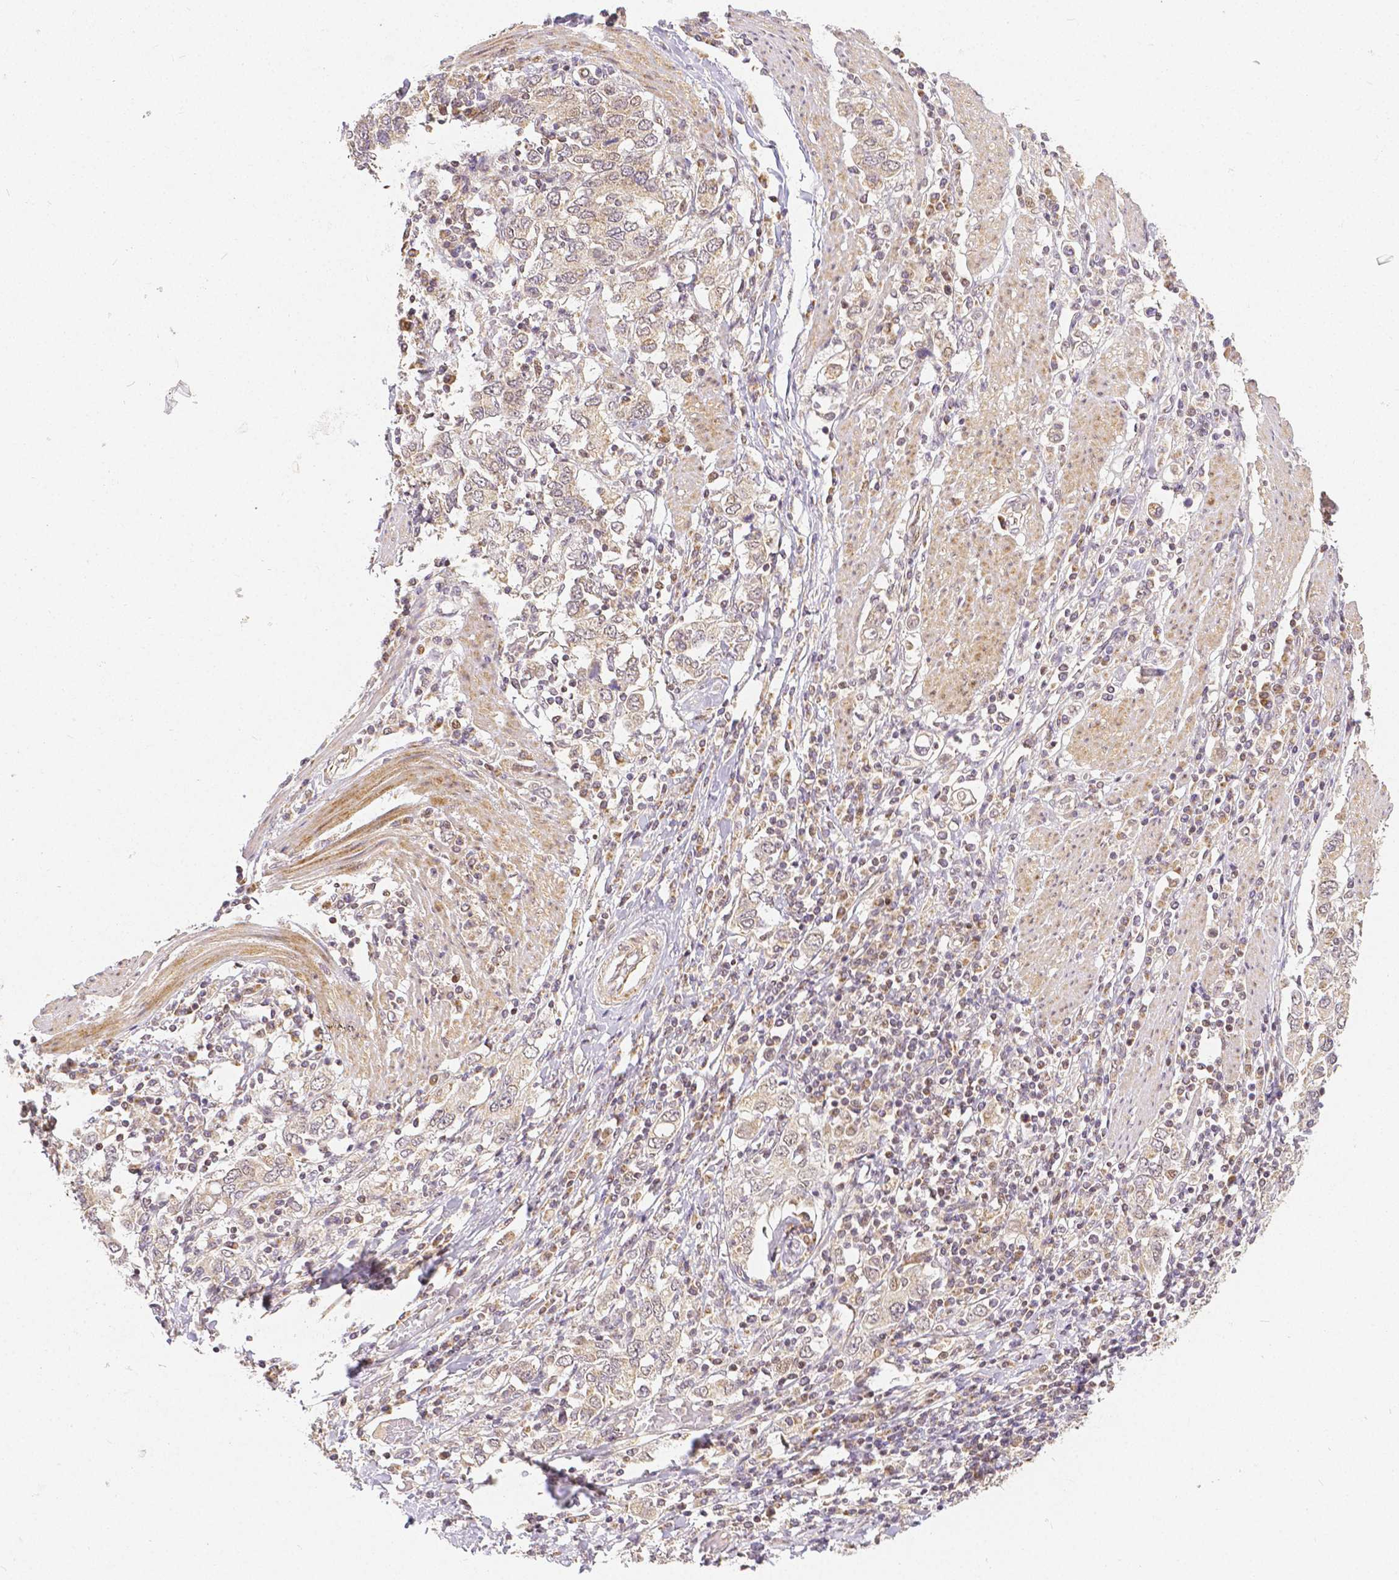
{"staining": {"intensity": "weak", "quantity": "<25%", "location": "cytoplasmic/membranous"}, "tissue": "stomach cancer", "cell_type": "Tumor cells", "image_type": "cancer", "snomed": [{"axis": "morphology", "description": "Adenocarcinoma, NOS"}, {"axis": "topography", "description": "Stomach, upper"}, {"axis": "topography", "description": "Stomach"}], "caption": "Immunohistochemical staining of human stomach adenocarcinoma shows no significant staining in tumor cells.", "gene": "RHOT1", "patient": {"sex": "male", "age": 62}}